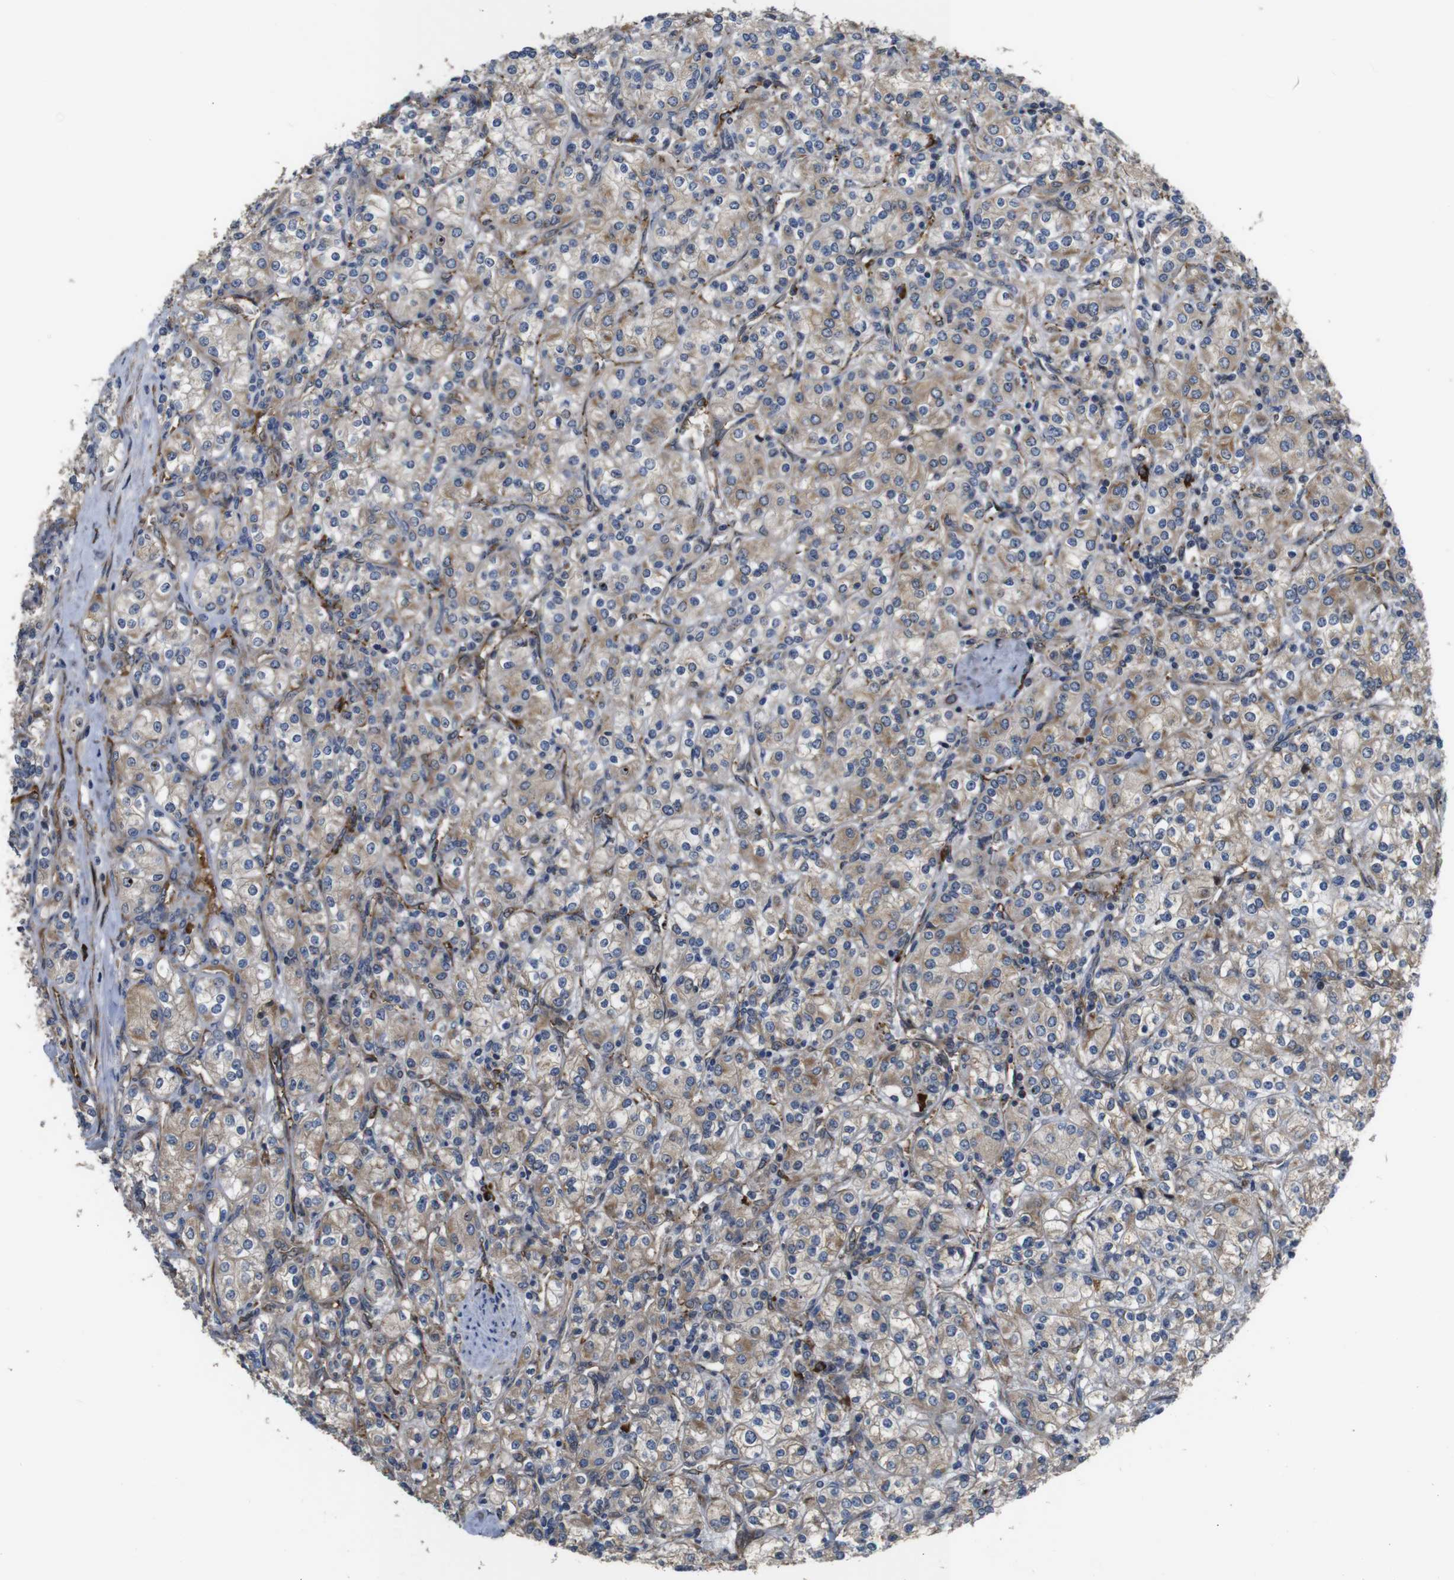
{"staining": {"intensity": "weak", "quantity": ">75%", "location": "cytoplasmic/membranous"}, "tissue": "renal cancer", "cell_type": "Tumor cells", "image_type": "cancer", "snomed": [{"axis": "morphology", "description": "Adenocarcinoma, NOS"}, {"axis": "topography", "description": "Kidney"}], "caption": "A micrograph showing weak cytoplasmic/membranous expression in about >75% of tumor cells in renal adenocarcinoma, as visualized by brown immunohistochemical staining.", "gene": "UBE2G2", "patient": {"sex": "male", "age": 77}}